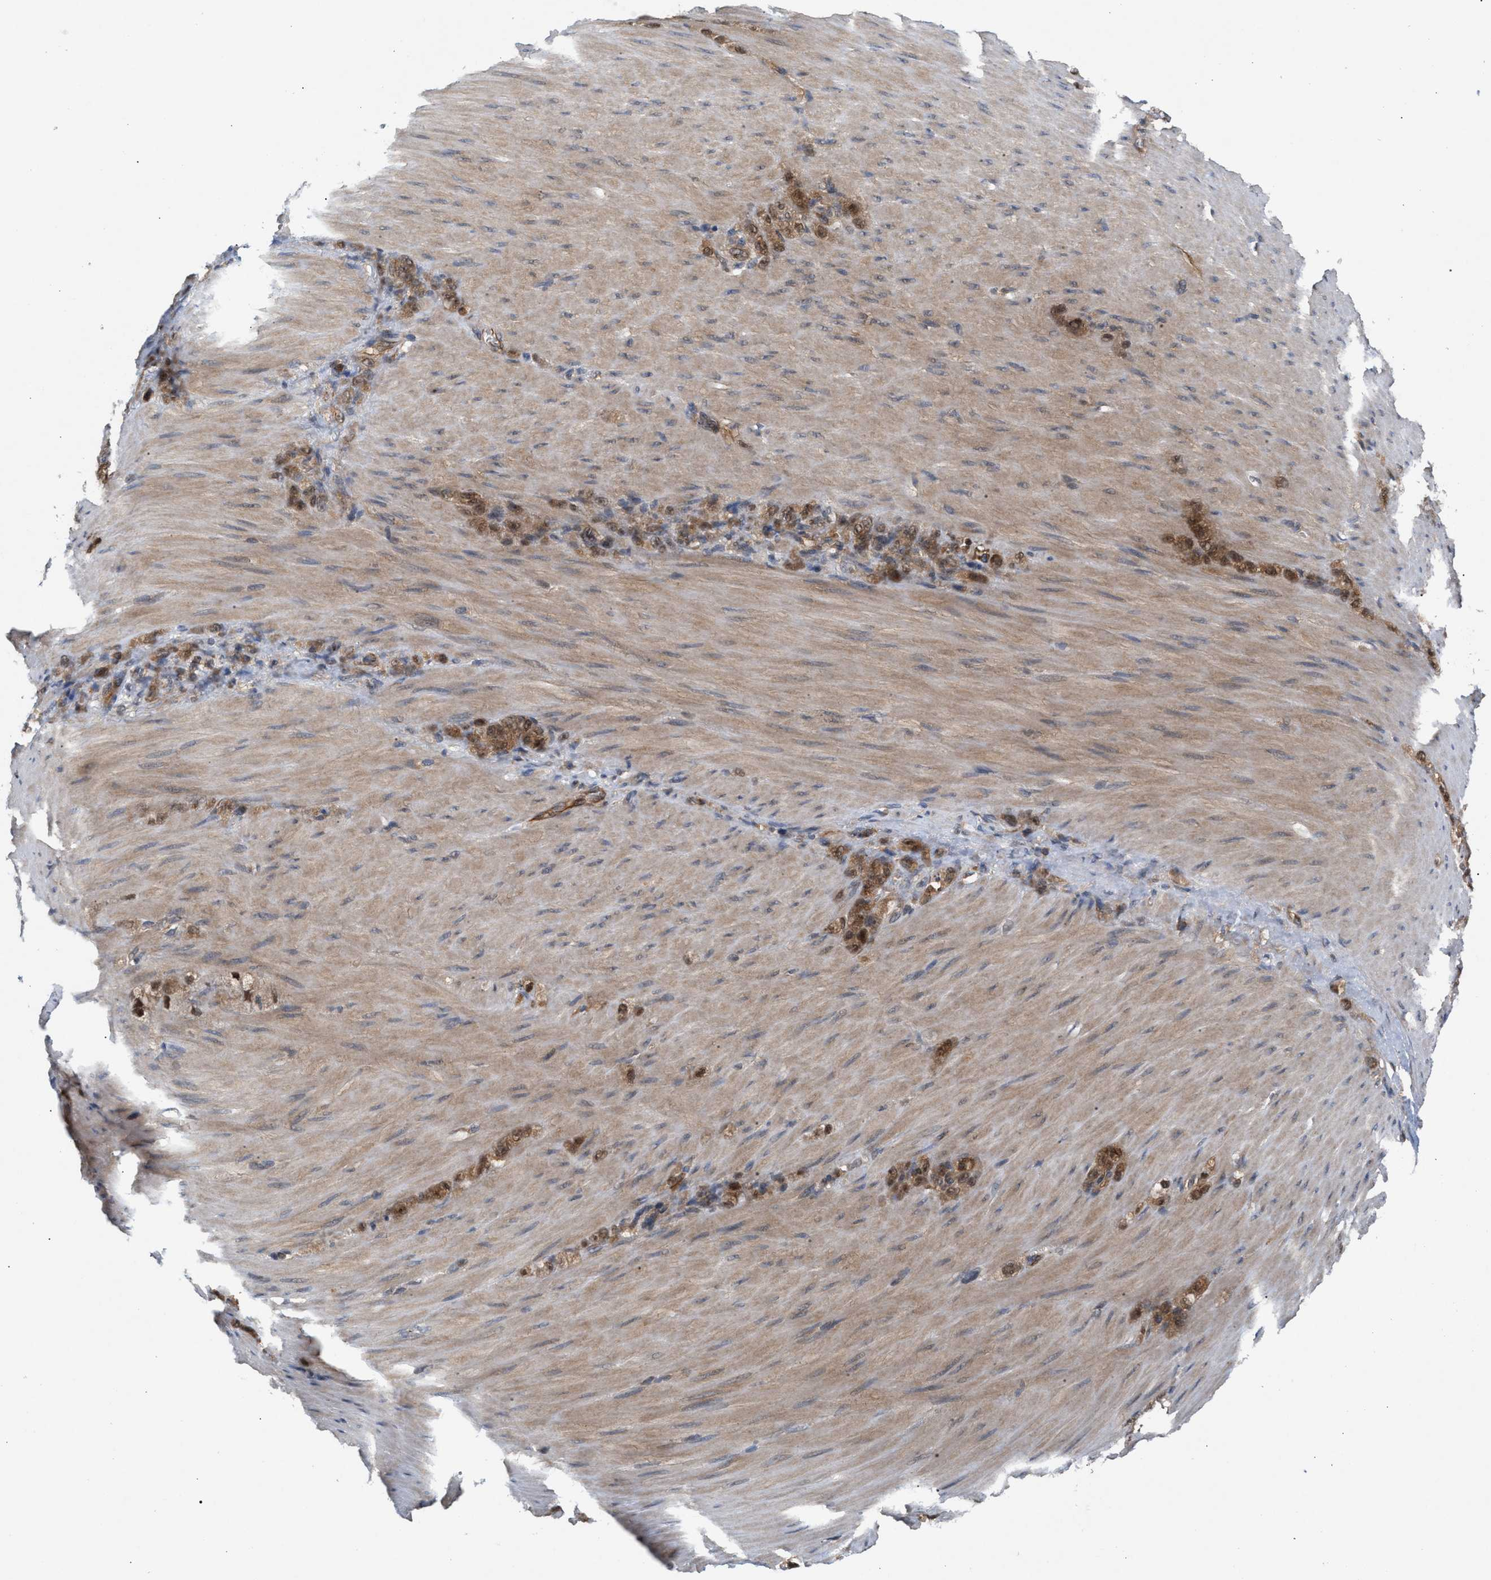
{"staining": {"intensity": "strong", "quantity": "25%-75%", "location": "cytoplasmic/membranous,nuclear"}, "tissue": "stomach cancer", "cell_type": "Tumor cells", "image_type": "cancer", "snomed": [{"axis": "morphology", "description": "Normal tissue, NOS"}, {"axis": "morphology", "description": "Adenocarcinoma, NOS"}, {"axis": "topography", "description": "Stomach"}], "caption": "Immunohistochemical staining of stomach cancer exhibits high levels of strong cytoplasmic/membranous and nuclear protein positivity in approximately 25%-75% of tumor cells. (DAB = brown stain, brightfield microscopy at high magnification).", "gene": "GLOD4", "patient": {"sex": "male", "age": 82}}